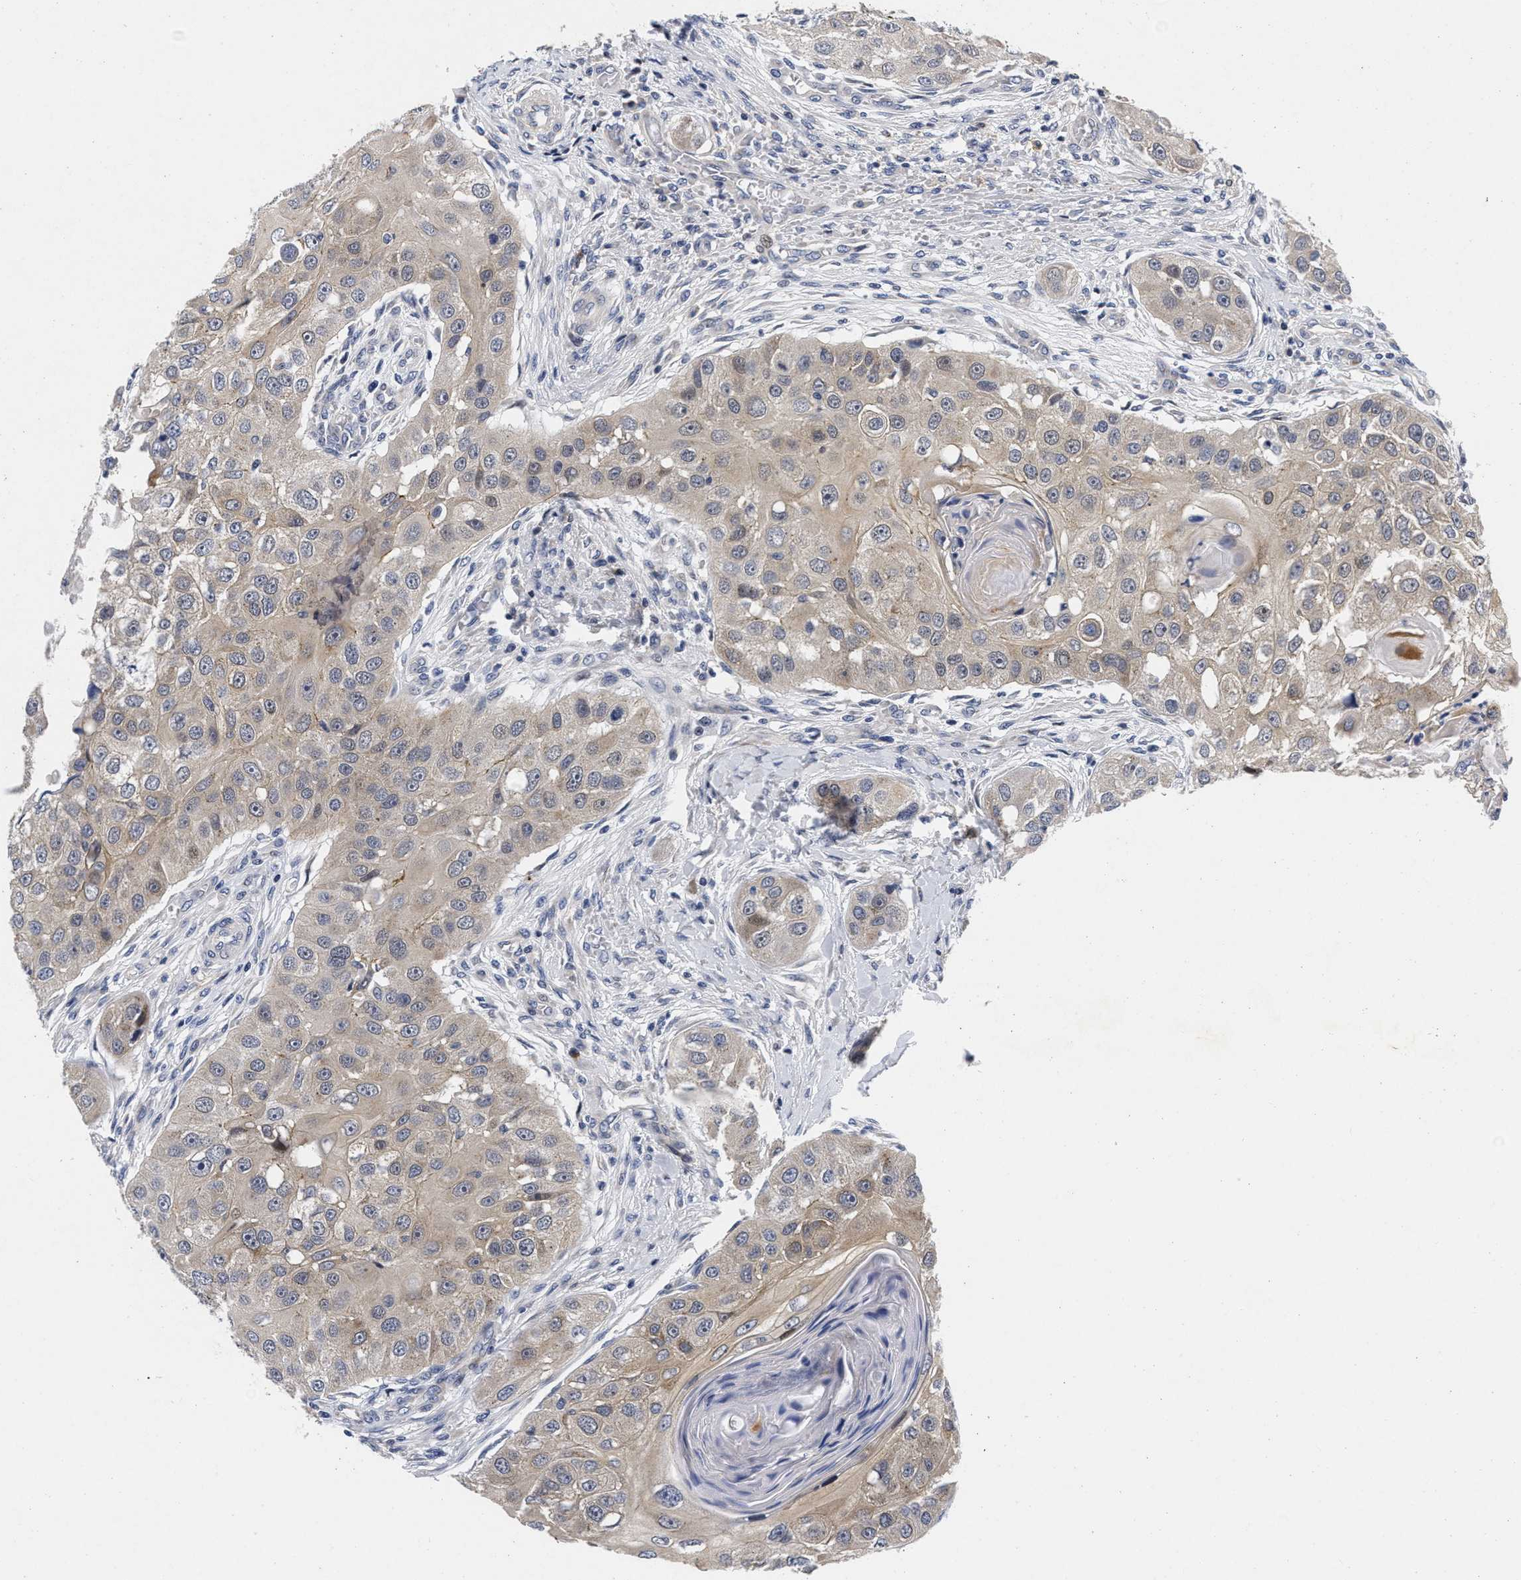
{"staining": {"intensity": "weak", "quantity": "25%-75%", "location": "cytoplasmic/membranous"}, "tissue": "head and neck cancer", "cell_type": "Tumor cells", "image_type": "cancer", "snomed": [{"axis": "morphology", "description": "Normal tissue, NOS"}, {"axis": "morphology", "description": "Squamous cell carcinoma, NOS"}, {"axis": "topography", "description": "Skeletal muscle"}, {"axis": "topography", "description": "Head-Neck"}], "caption": "Immunohistochemistry histopathology image of neoplastic tissue: human head and neck squamous cell carcinoma stained using immunohistochemistry (IHC) reveals low levels of weak protein expression localized specifically in the cytoplasmic/membranous of tumor cells, appearing as a cytoplasmic/membranous brown color.", "gene": "LAD1", "patient": {"sex": "male", "age": 51}}